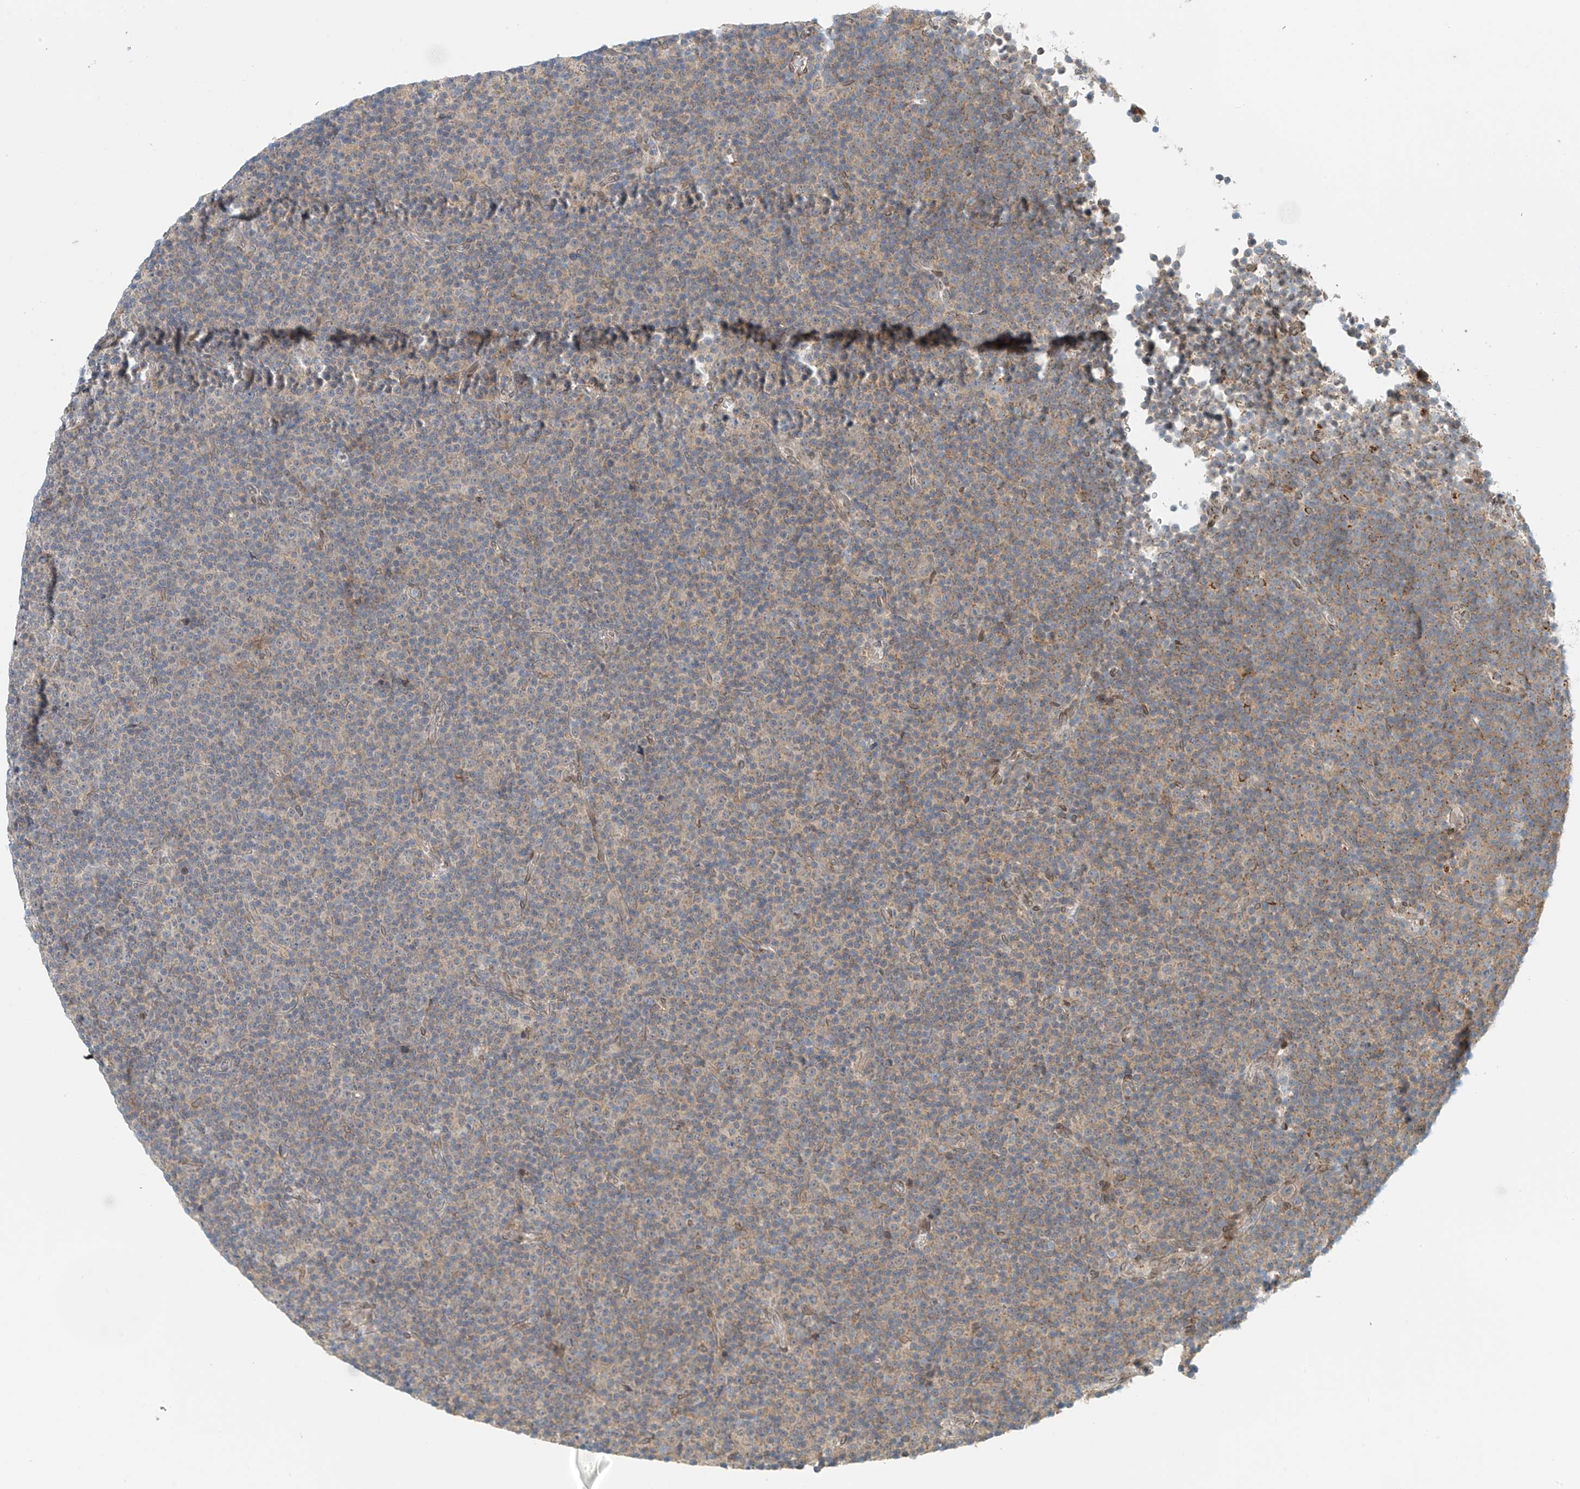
{"staining": {"intensity": "weak", "quantity": "<25%", "location": "cytoplasmic/membranous"}, "tissue": "lymphoma", "cell_type": "Tumor cells", "image_type": "cancer", "snomed": [{"axis": "morphology", "description": "Malignant lymphoma, non-Hodgkin's type, Low grade"}, {"axis": "topography", "description": "Lymph node"}], "caption": "DAB immunohistochemical staining of low-grade malignant lymphoma, non-Hodgkin's type exhibits no significant positivity in tumor cells.", "gene": "STARD9", "patient": {"sex": "female", "age": 67}}